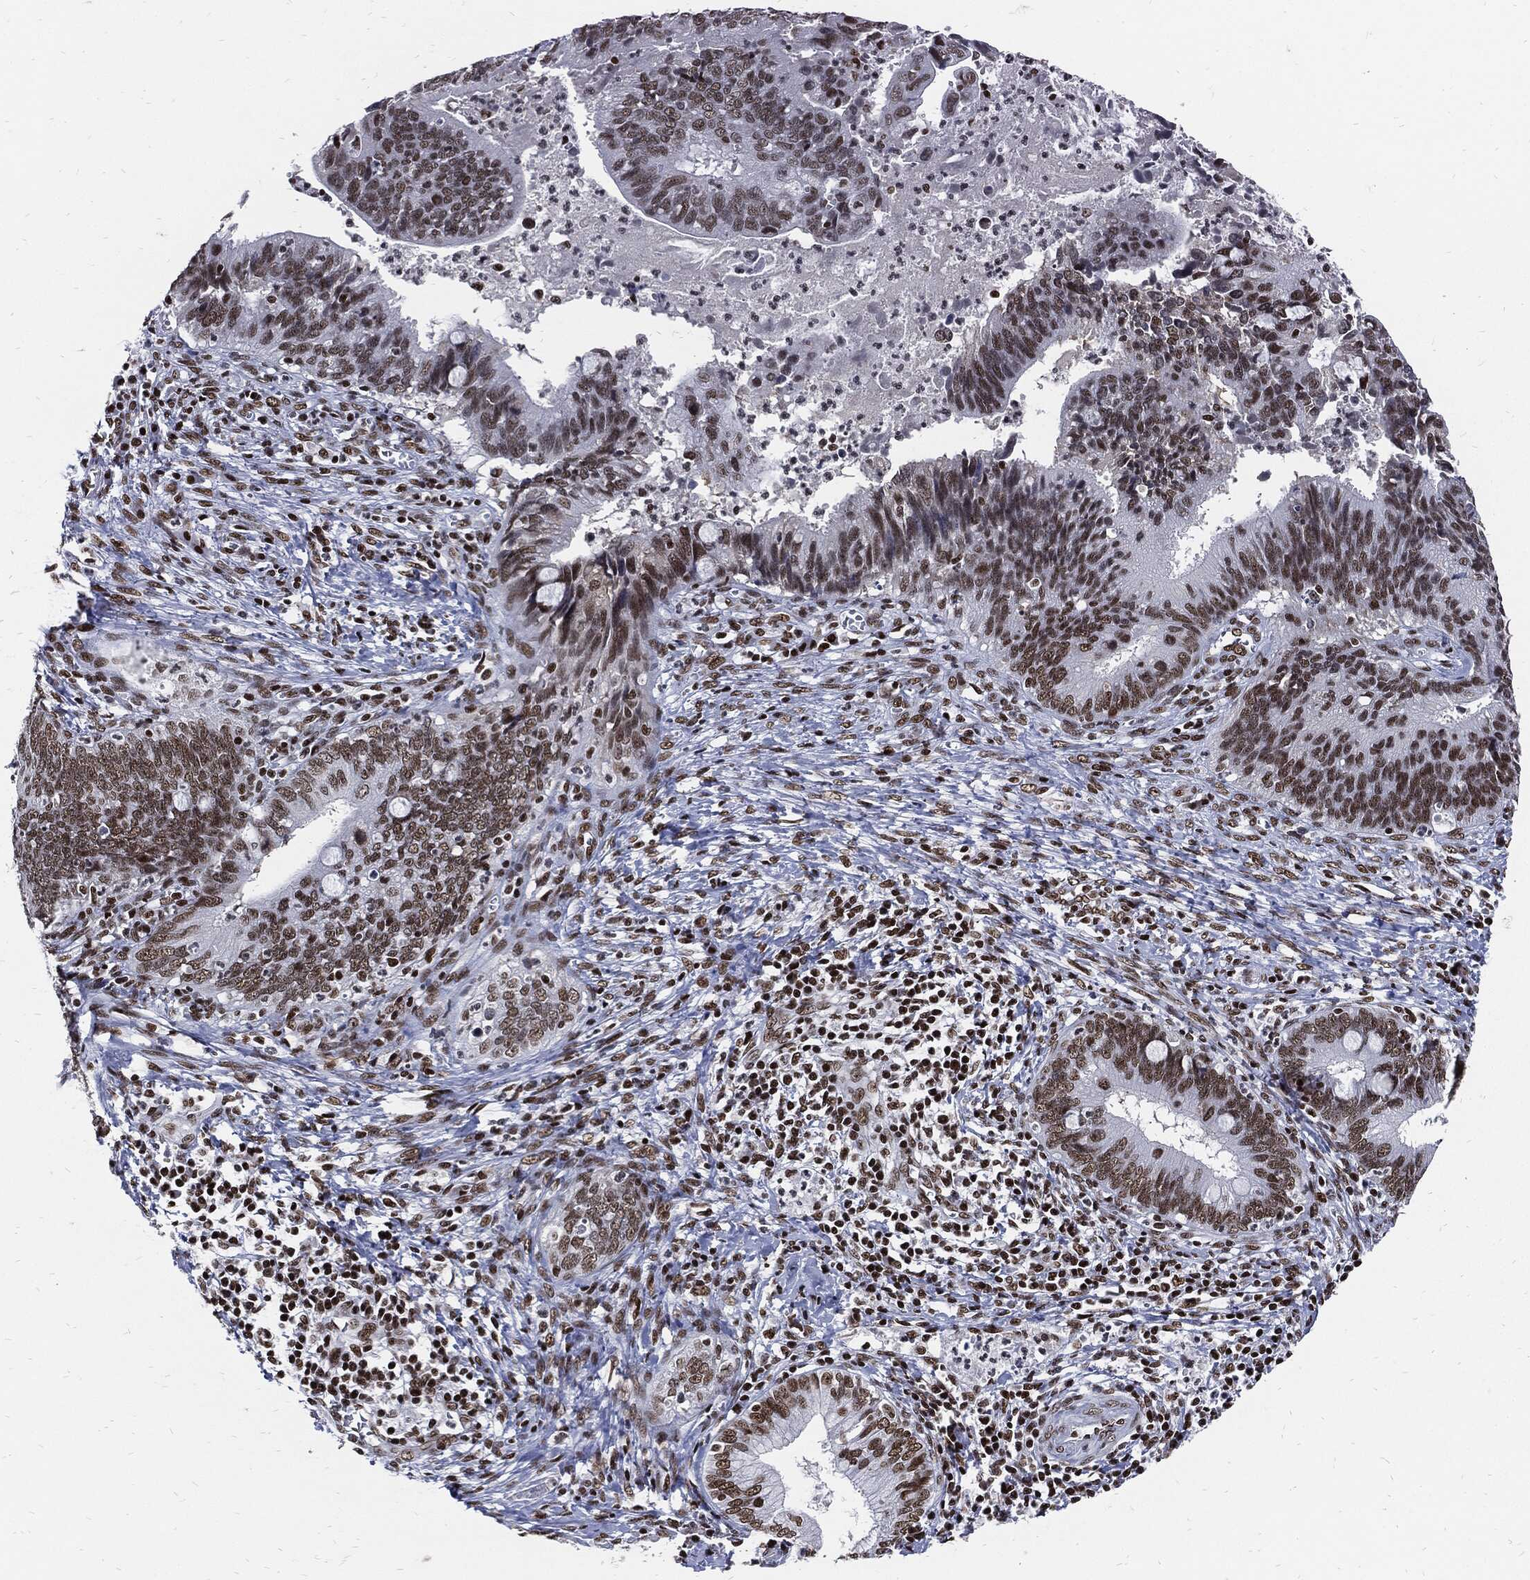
{"staining": {"intensity": "moderate", "quantity": "25%-75%", "location": "nuclear"}, "tissue": "cervical cancer", "cell_type": "Tumor cells", "image_type": "cancer", "snomed": [{"axis": "morphology", "description": "Adenocarcinoma, NOS"}, {"axis": "topography", "description": "Cervix"}], "caption": "Immunohistochemical staining of human adenocarcinoma (cervical) exhibits medium levels of moderate nuclear positivity in approximately 25%-75% of tumor cells.", "gene": "TERF2", "patient": {"sex": "female", "age": 42}}